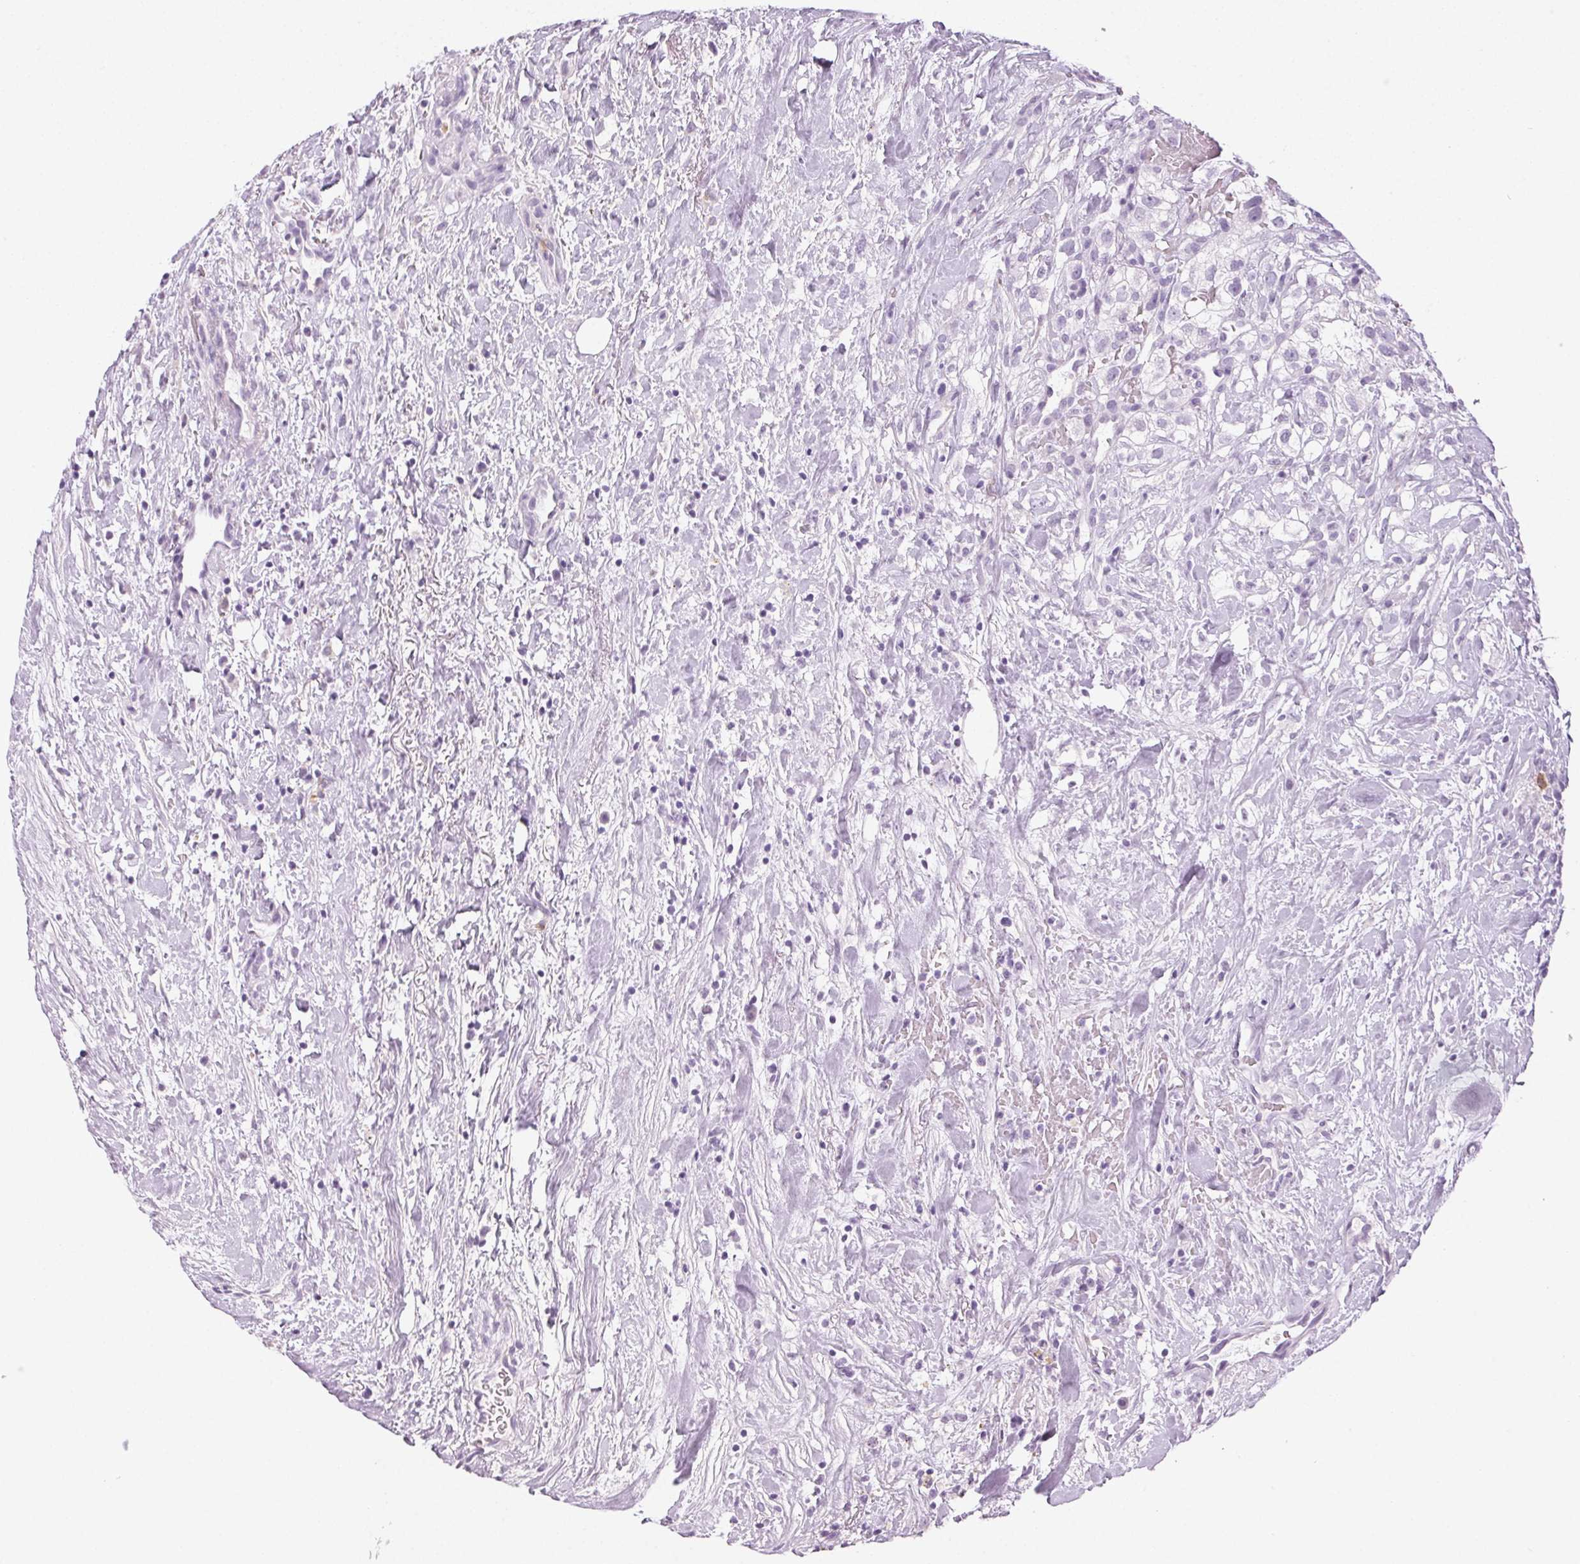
{"staining": {"intensity": "negative", "quantity": "none", "location": "none"}, "tissue": "renal cancer", "cell_type": "Tumor cells", "image_type": "cancer", "snomed": [{"axis": "morphology", "description": "Adenocarcinoma, NOS"}, {"axis": "topography", "description": "Kidney"}], "caption": "The histopathology image shows no significant positivity in tumor cells of adenocarcinoma (renal).", "gene": "MPO", "patient": {"sex": "male", "age": 59}}